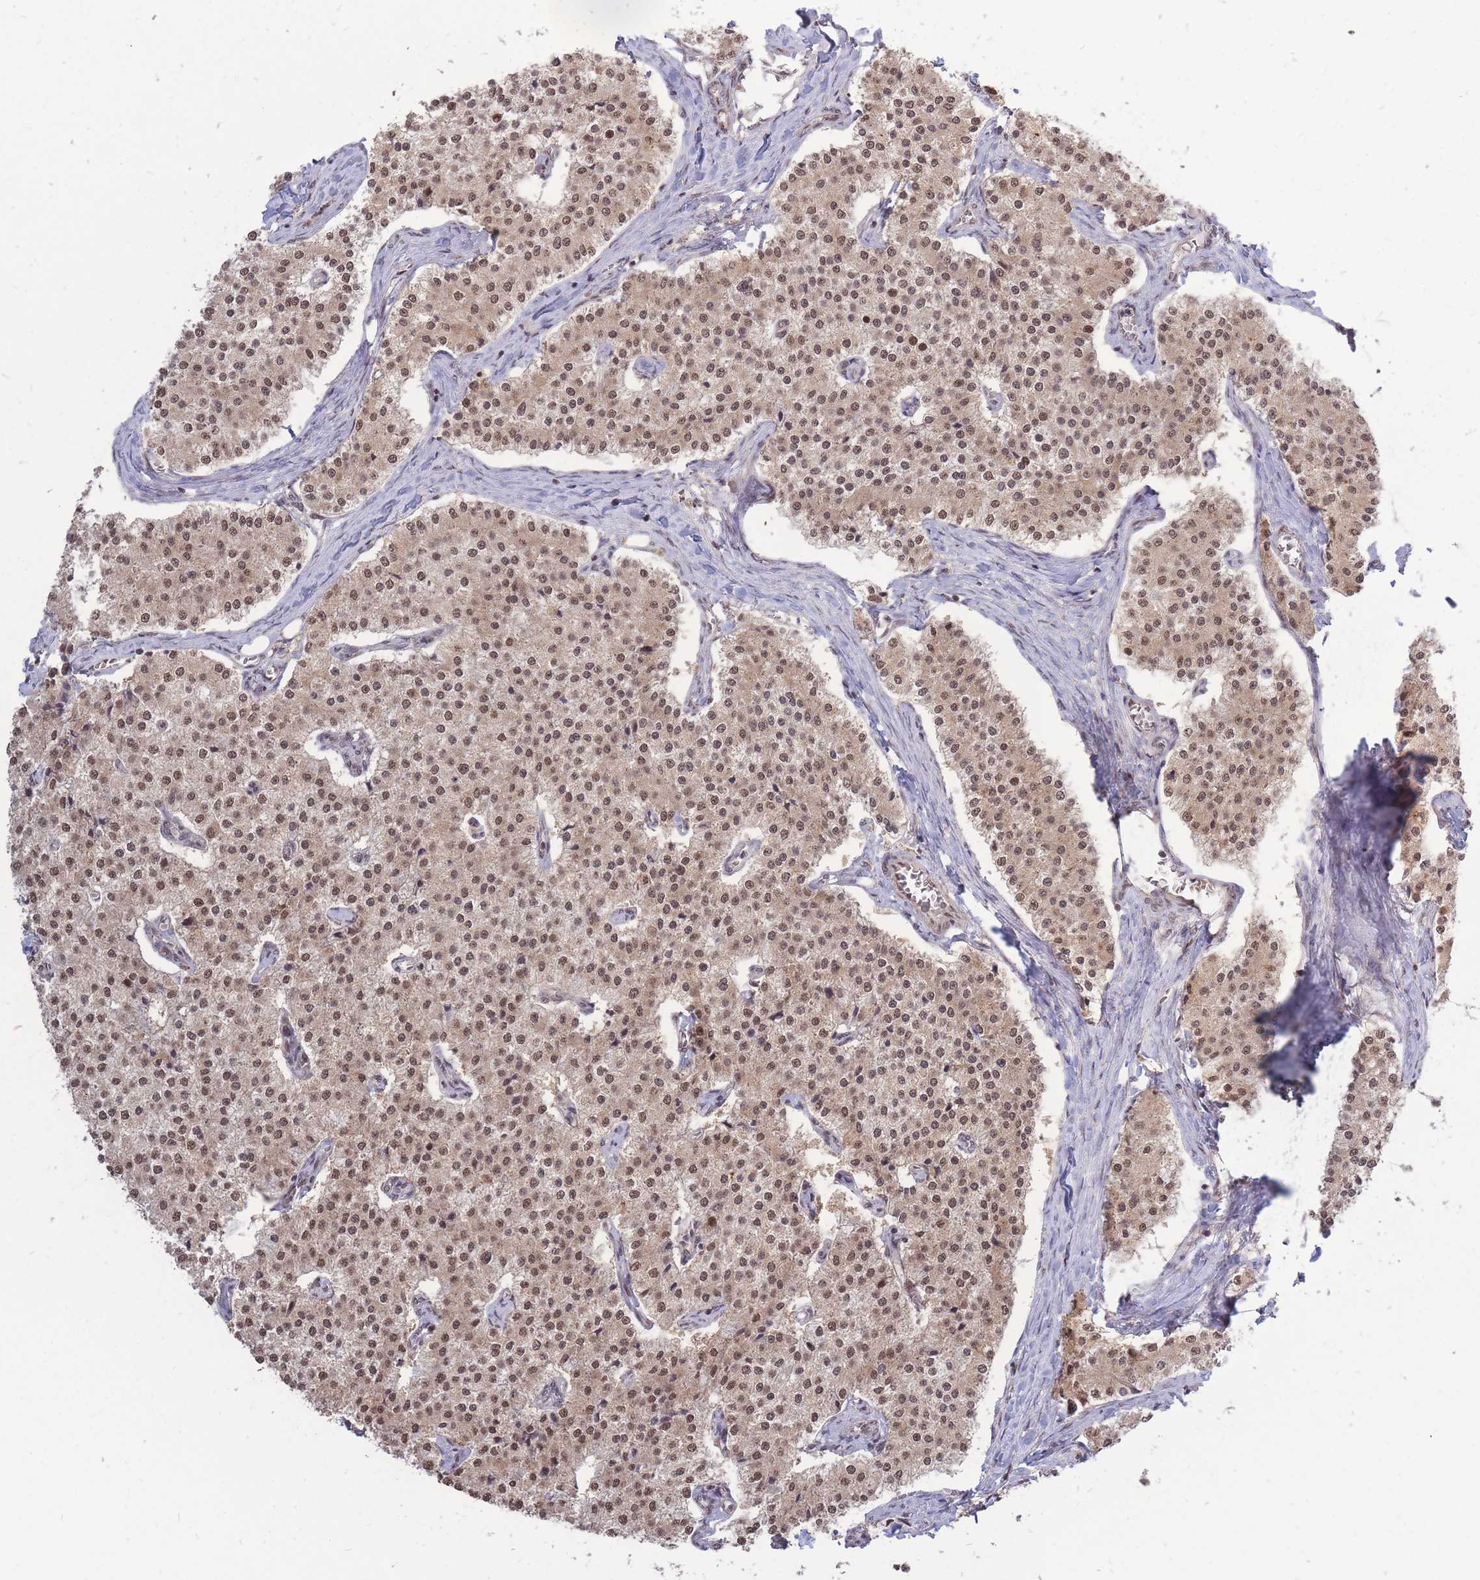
{"staining": {"intensity": "moderate", "quantity": ">75%", "location": "nuclear"}, "tissue": "carcinoid", "cell_type": "Tumor cells", "image_type": "cancer", "snomed": [{"axis": "morphology", "description": "Carcinoid, malignant, NOS"}, {"axis": "topography", "description": "Colon"}], "caption": "This micrograph demonstrates carcinoid (malignant) stained with immunohistochemistry to label a protein in brown. The nuclear of tumor cells show moderate positivity for the protein. Nuclei are counter-stained blue.", "gene": "SRA1", "patient": {"sex": "female", "age": 52}}